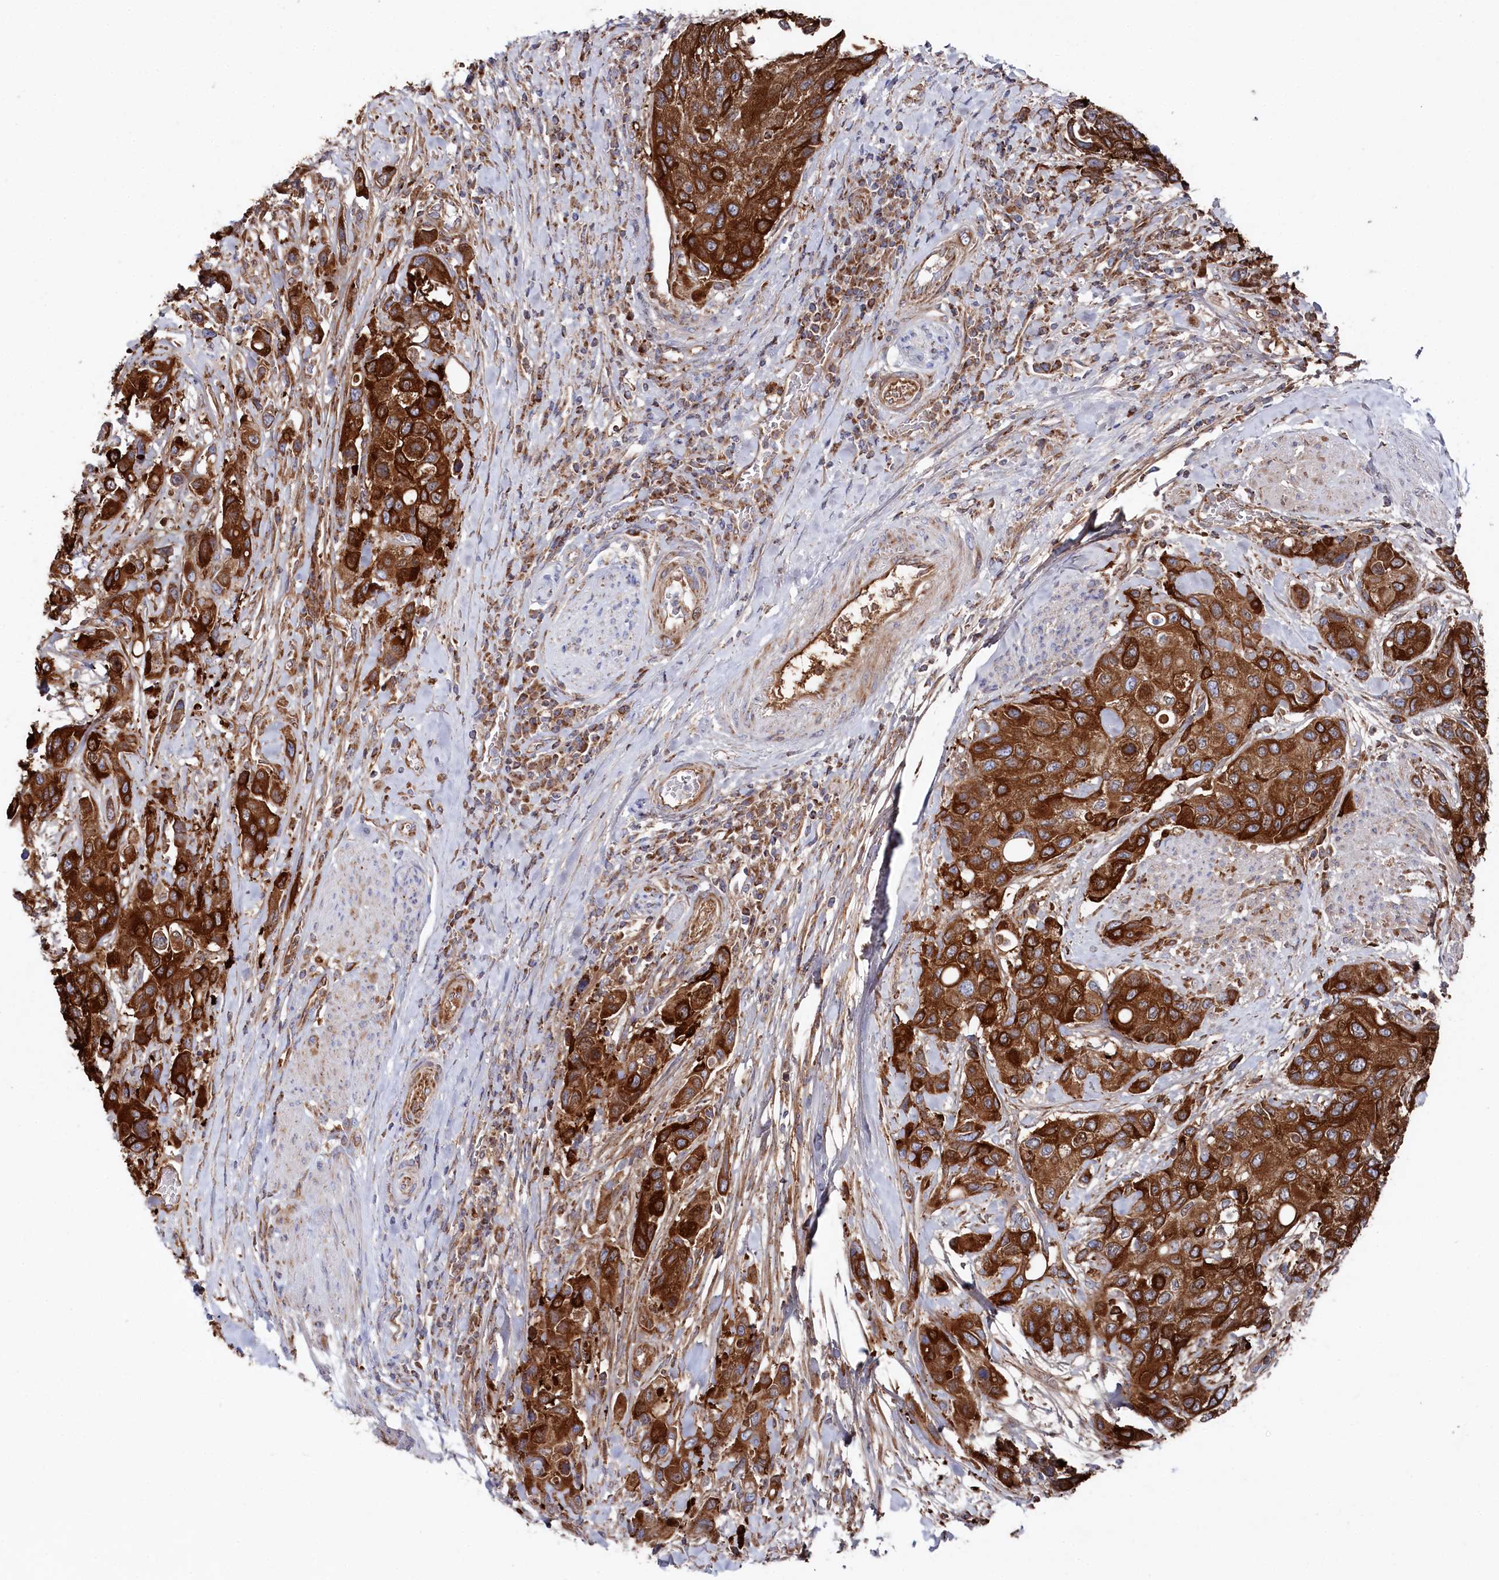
{"staining": {"intensity": "strong", "quantity": ">75%", "location": "cytoplasmic/membranous"}, "tissue": "urothelial cancer", "cell_type": "Tumor cells", "image_type": "cancer", "snomed": [{"axis": "morphology", "description": "Normal tissue, NOS"}, {"axis": "morphology", "description": "Urothelial carcinoma, High grade"}, {"axis": "topography", "description": "Vascular tissue"}, {"axis": "topography", "description": "Urinary bladder"}], "caption": "This is a micrograph of IHC staining of high-grade urothelial carcinoma, which shows strong positivity in the cytoplasmic/membranous of tumor cells.", "gene": "GLS2", "patient": {"sex": "female", "age": 56}}